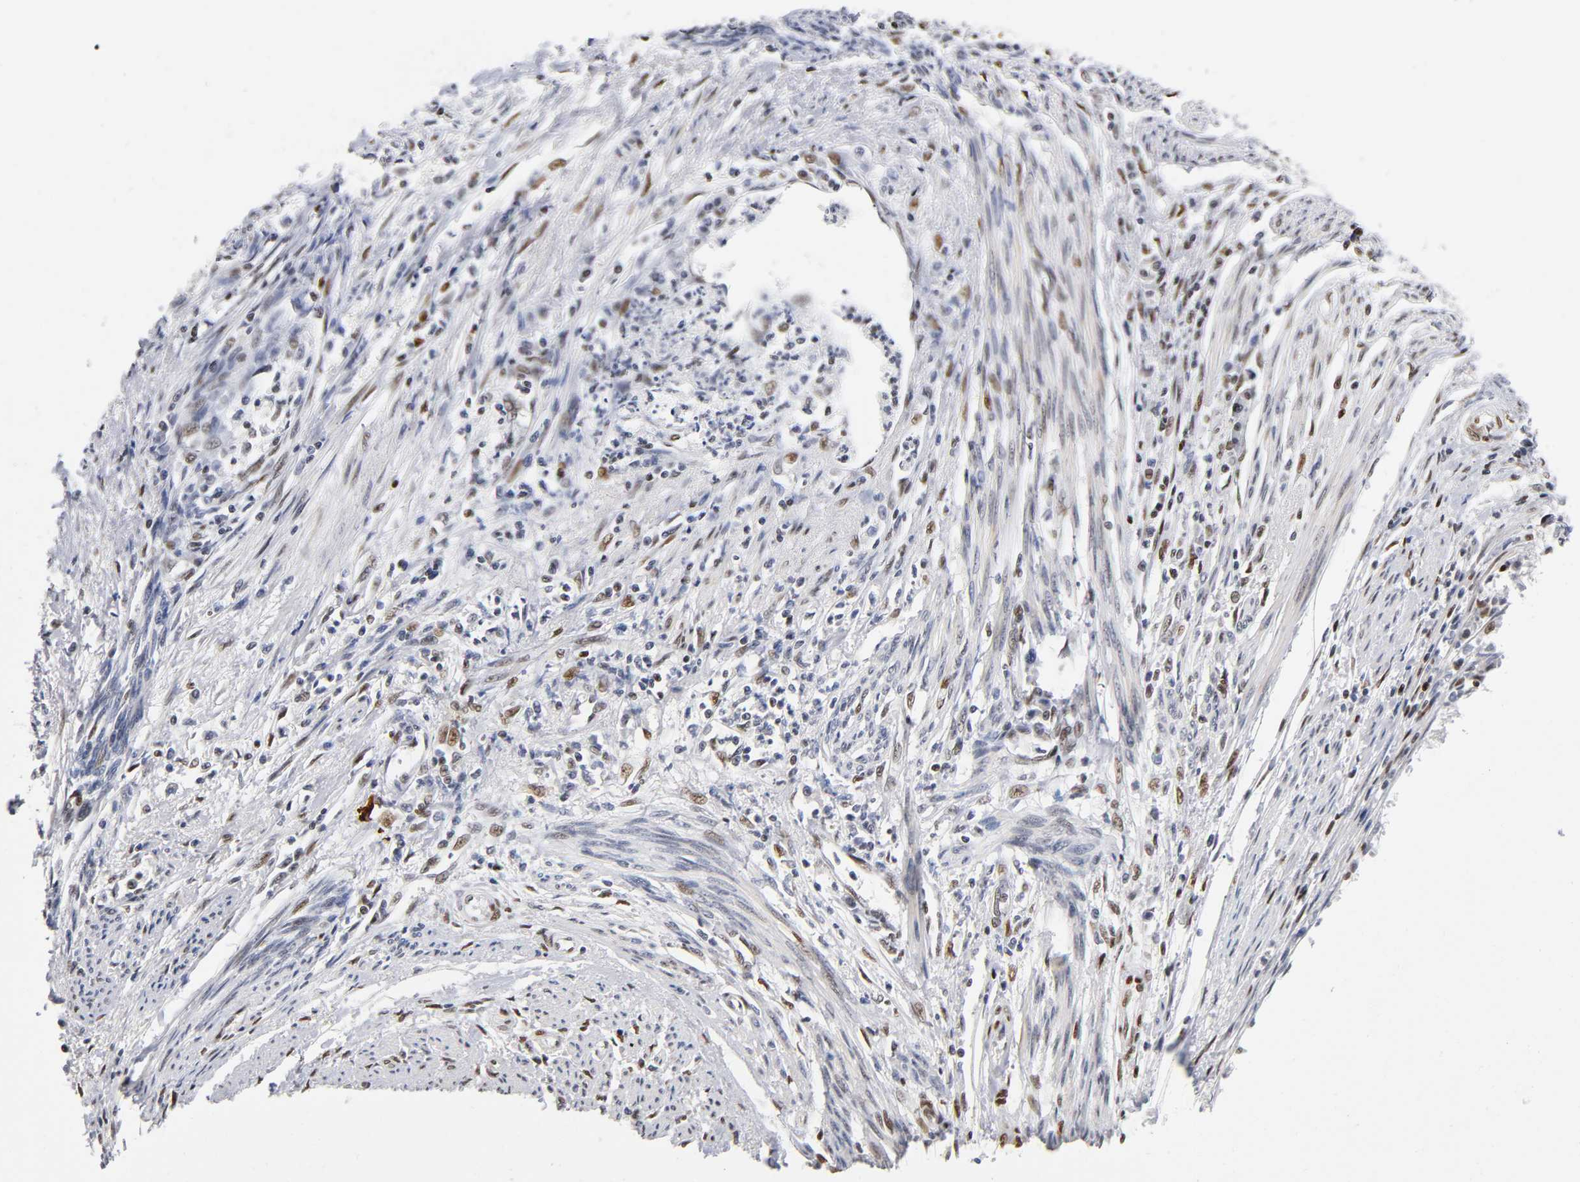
{"staining": {"intensity": "negative", "quantity": "none", "location": "none"}, "tissue": "endometrial cancer", "cell_type": "Tumor cells", "image_type": "cancer", "snomed": [{"axis": "morphology", "description": "Adenocarcinoma, NOS"}, {"axis": "topography", "description": "Endometrium"}], "caption": "Micrograph shows no protein staining in tumor cells of adenocarcinoma (endometrial) tissue.", "gene": "NR3C1", "patient": {"sex": "female", "age": 79}}